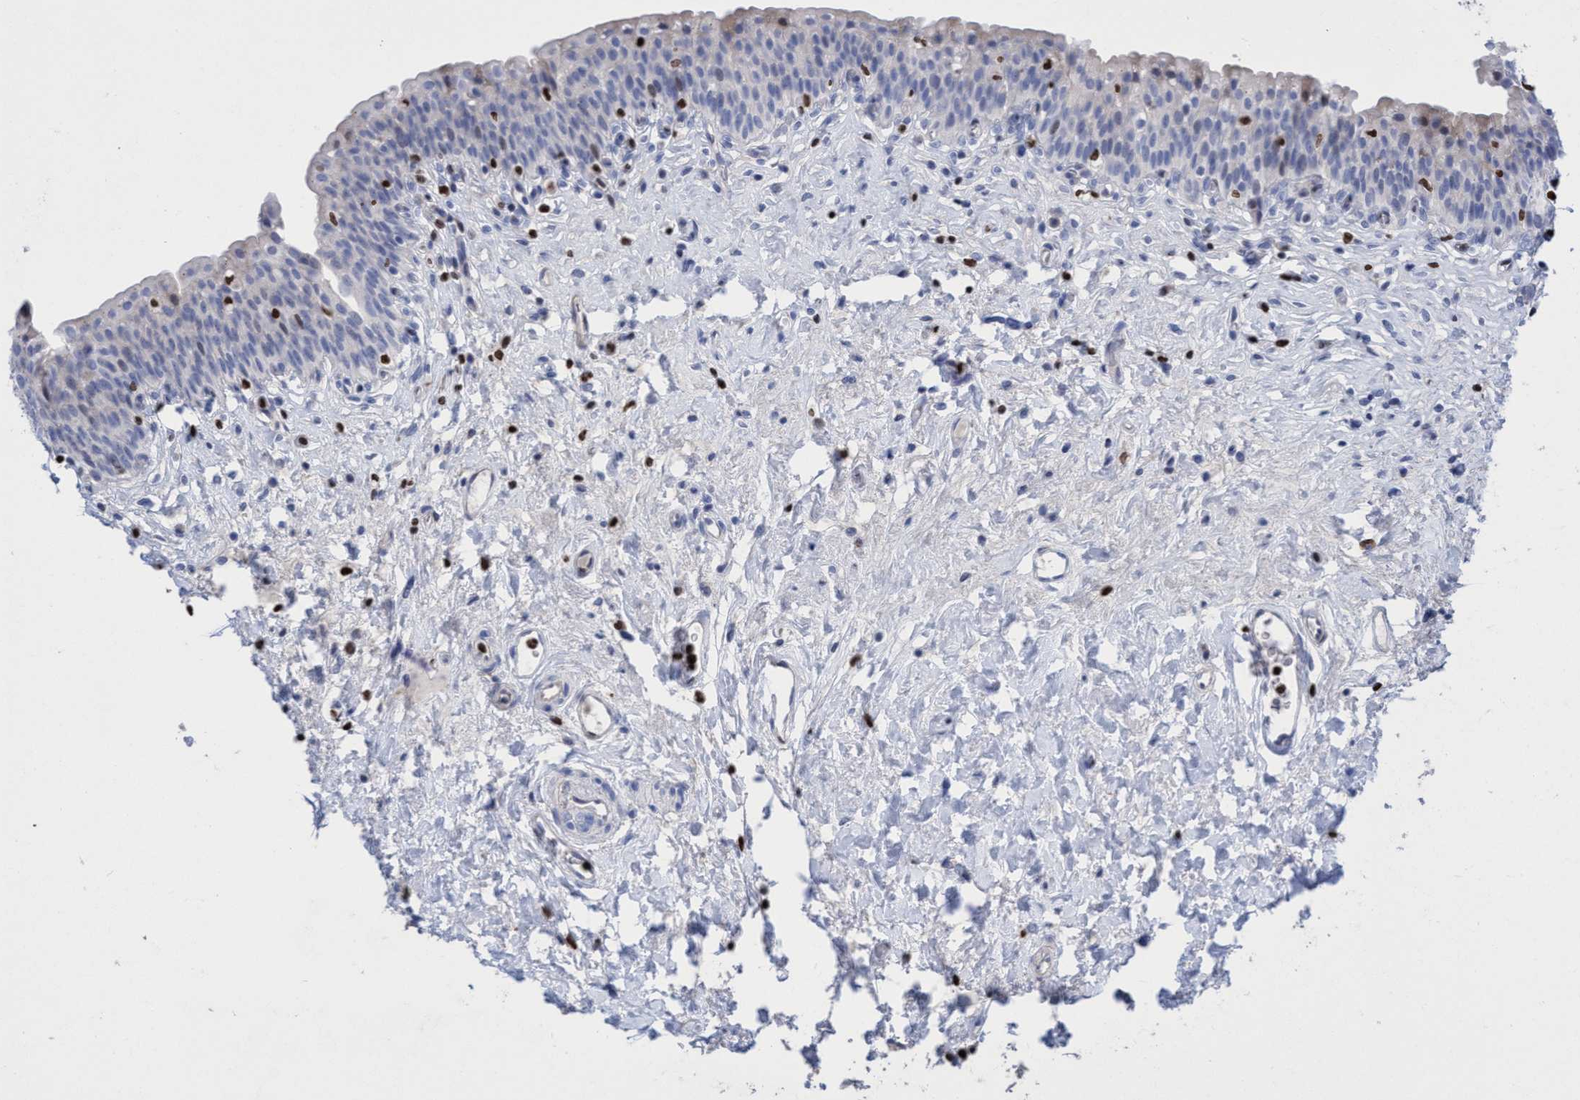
{"staining": {"intensity": "moderate", "quantity": "25%-75%", "location": "nuclear"}, "tissue": "urinary bladder", "cell_type": "Urothelial cells", "image_type": "normal", "snomed": [{"axis": "morphology", "description": "Normal tissue, NOS"}, {"axis": "topography", "description": "Urinary bladder"}], "caption": "Urothelial cells display medium levels of moderate nuclear staining in approximately 25%-75% of cells in unremarkable urinary bladder. (DAB IHC with brightfield microscopy, high magnification).", "gene": "CBX2", "patient": {"sex": "male", "age": 83}}